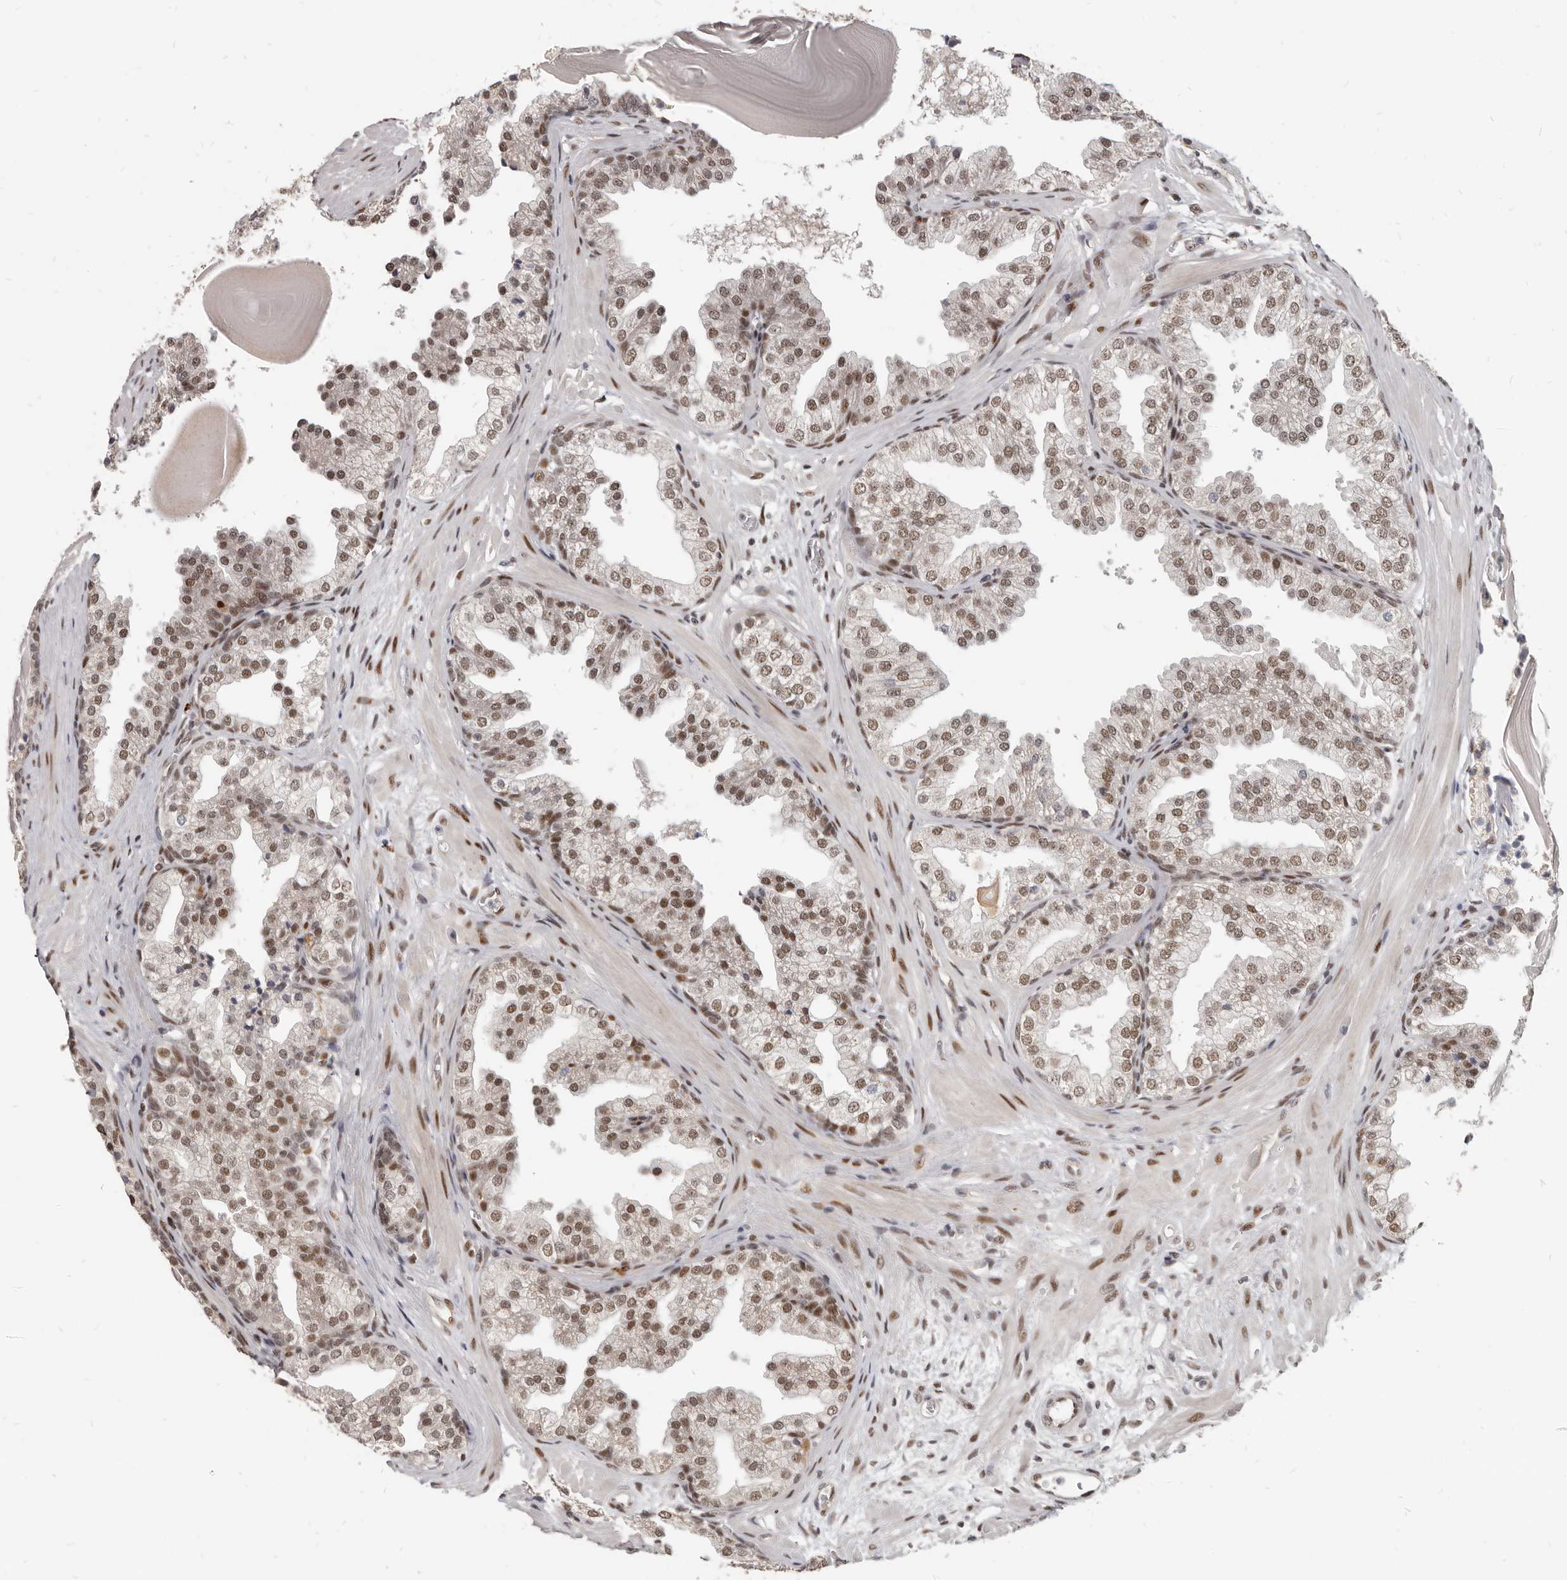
{"staining": {"intensity": "moderate", "quantity": ">75%", "location": "nuclear"}, "tissue": "prostate", "cell_type": "Glandular cells", "image_type": "normal", "snomed": [{"axis": "morphology", "description": "Normal tissue, NOS"}, {"axis": "topography", "description": "Prostate"}], "caption": "A medium amount of moderate nuclear positivity is identified in approximately >75% of glandular cells in normal prostate.", "gene": "ATF5", "patient": {"sex": "male", "age": 48}}